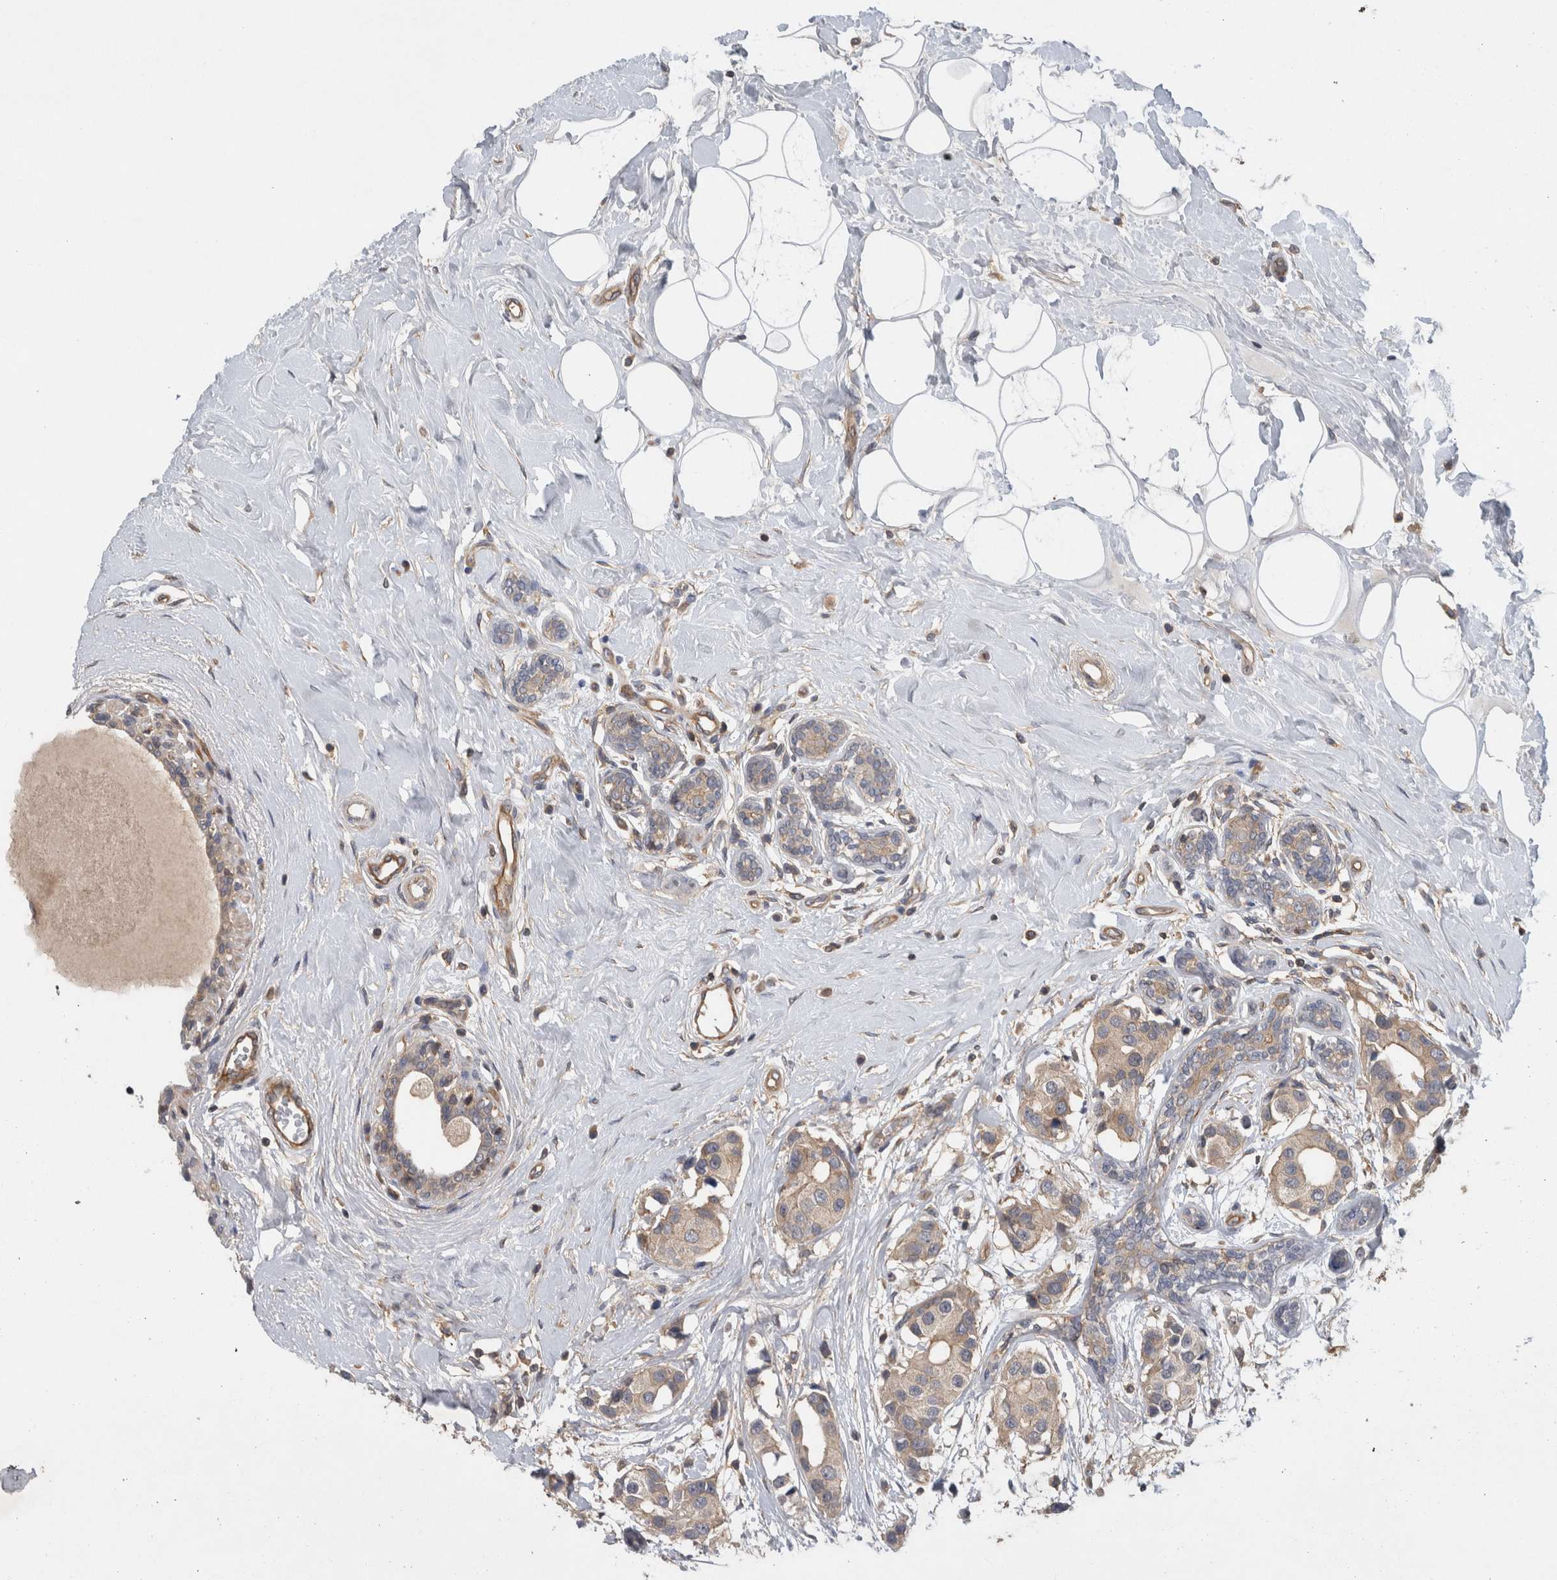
{"staining": {"intensity": "weak", "quantity": "<25%", "location": "cytoplasmic/membranous"}, "tissue": "breast cancer", "cell_type": "Tumor cells", "image_type": "cancer", "snomed": [{"axis": "morphology", "description": "Normal tissue, NOS"}, {"axis": "morphology", "description": "Duct carcinoma"}, {"axis": "topography", "description": "Breast"}], "caption": "Immunohistochemical staining of breast intraductal carcinoma displays no significant expression in tumor cells. (Immunohistochemistry (ihc), brightfield microscopy, high magnification).", "gene": "SCARA5", "patient": {"sex": "female", "age": 39}}